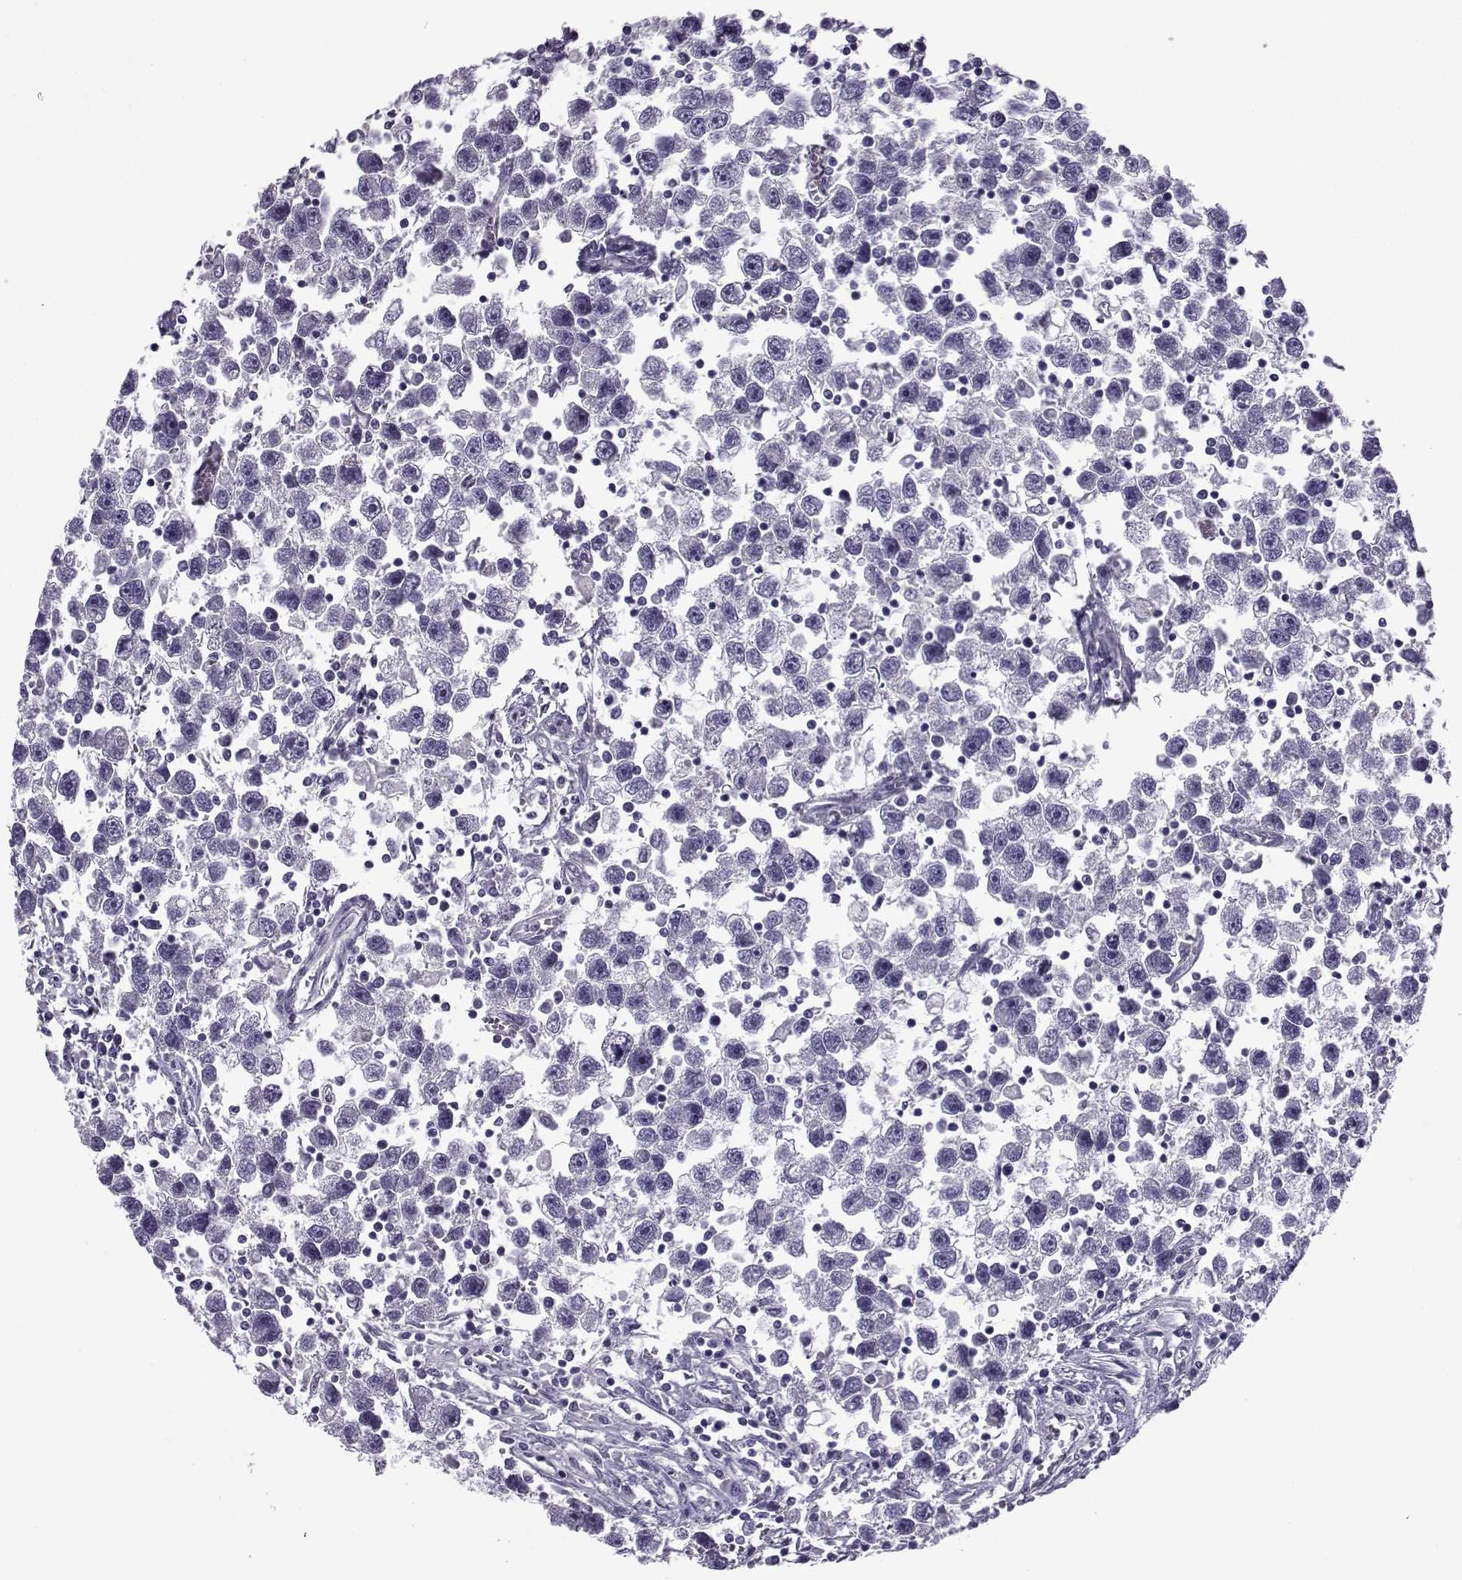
{"staining": {"intensity": "negative", "quantity": "none", "location": "none"}, "tissue": "testis cancer", "cell_type": "Tumor cells", "image_type": "cancer", "snomed": [{"axis": "morphology", "description": "Seminoma, NOS"}, {"axis": "topography", "description": "Testis"}], "caption": "An IHC micrograph of seminoma (testis) is shown. There is no staining in tumor cells of seminoma (testis).", "gene": "OIP5", "patient": {"sex": "male", "age": 30}}